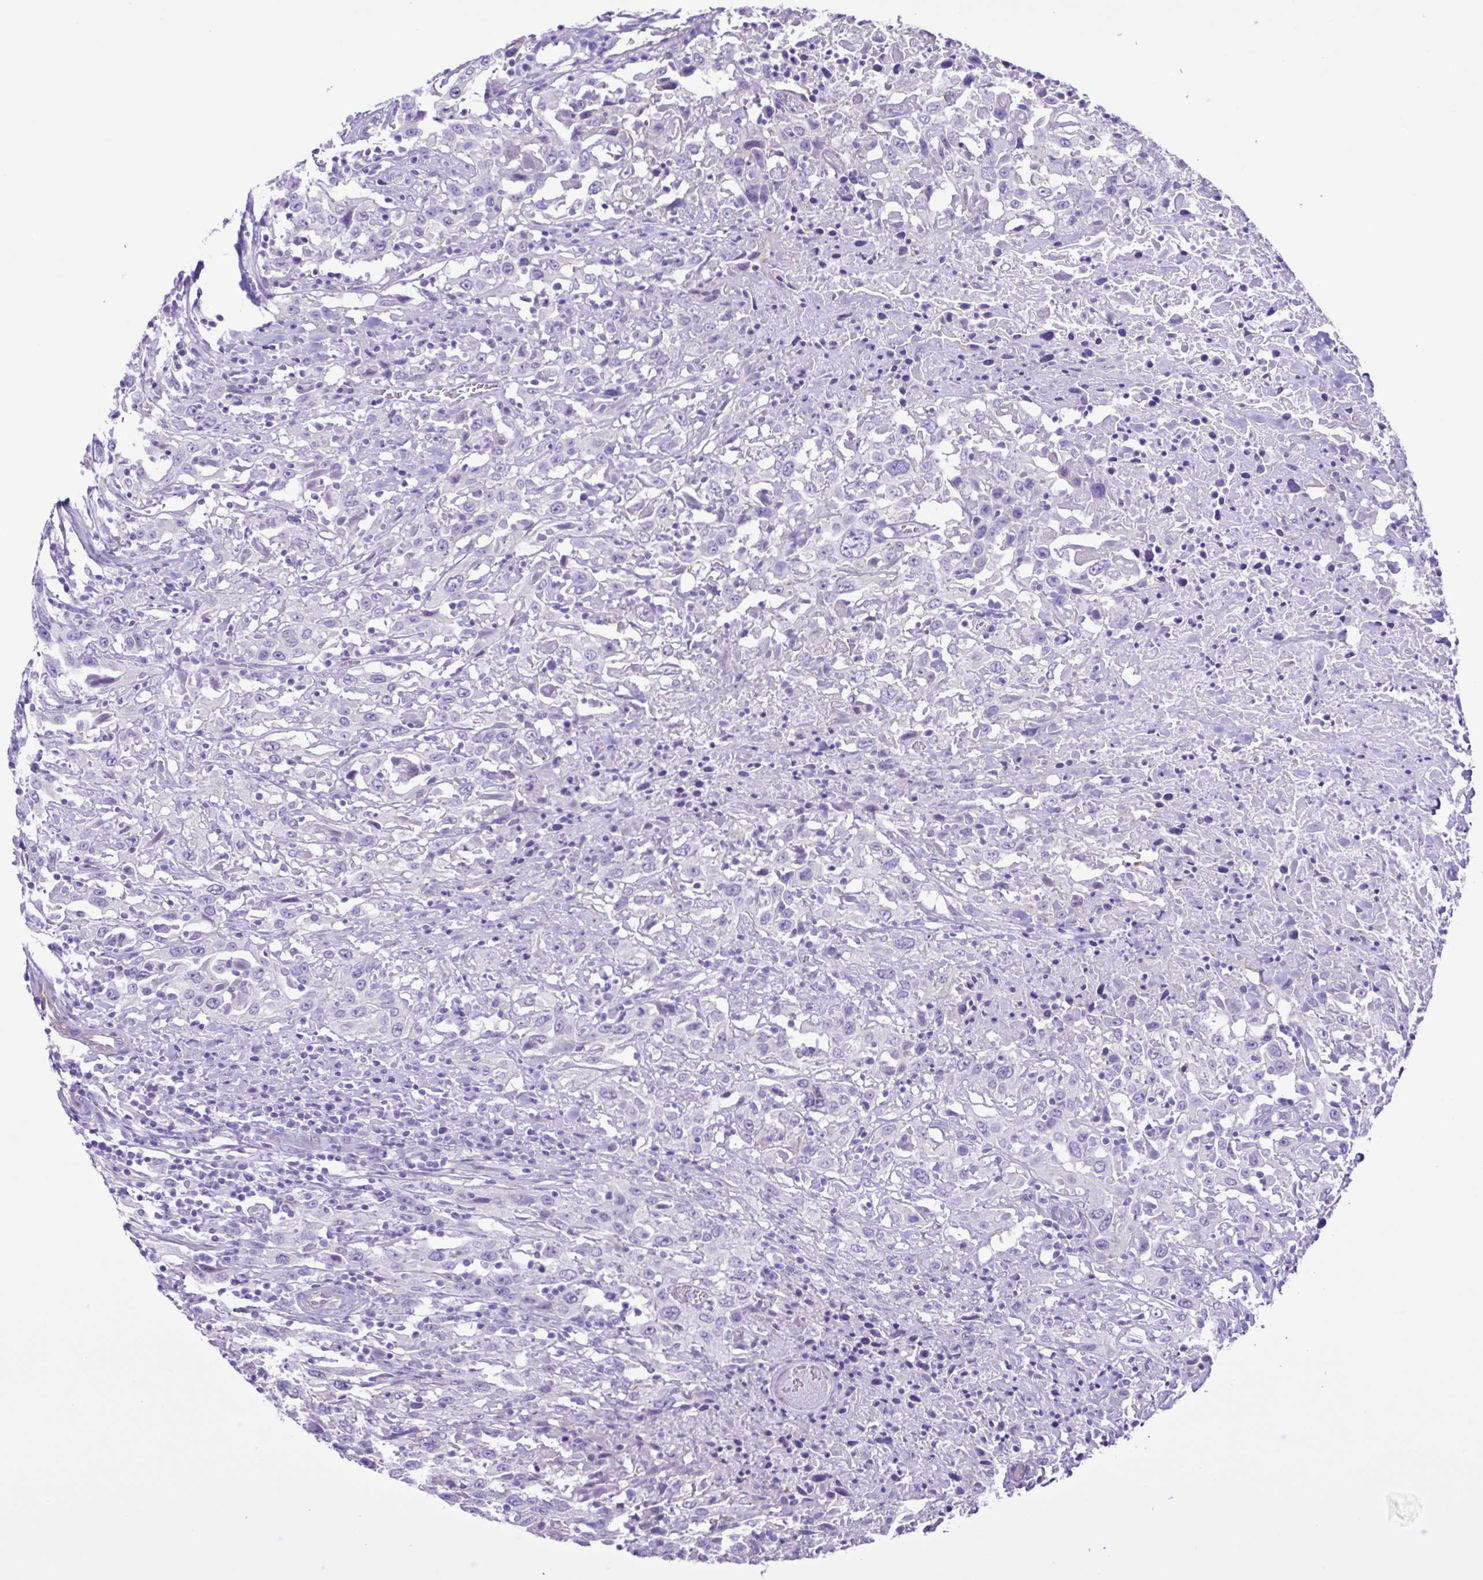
{"staining": {"intensity": "negative", "quantity": "none", "location": "none"}, "tissue": "urothelial cancer", "cell_type": "Tumor cells", "image_type": "cancer", "snomed": [{"axis": "morphology", "description": "Urothelial carcinoma, High grade"}, {"axis": "topography", "description": "Urinary bladder"}], "caption": "Immunohistochemical staining of high-grade urothelial carcinoma displays no significant positivity in tumor cells.", "gene": "CYP11A1", "patient": {"sex": "male", "age": 61}}